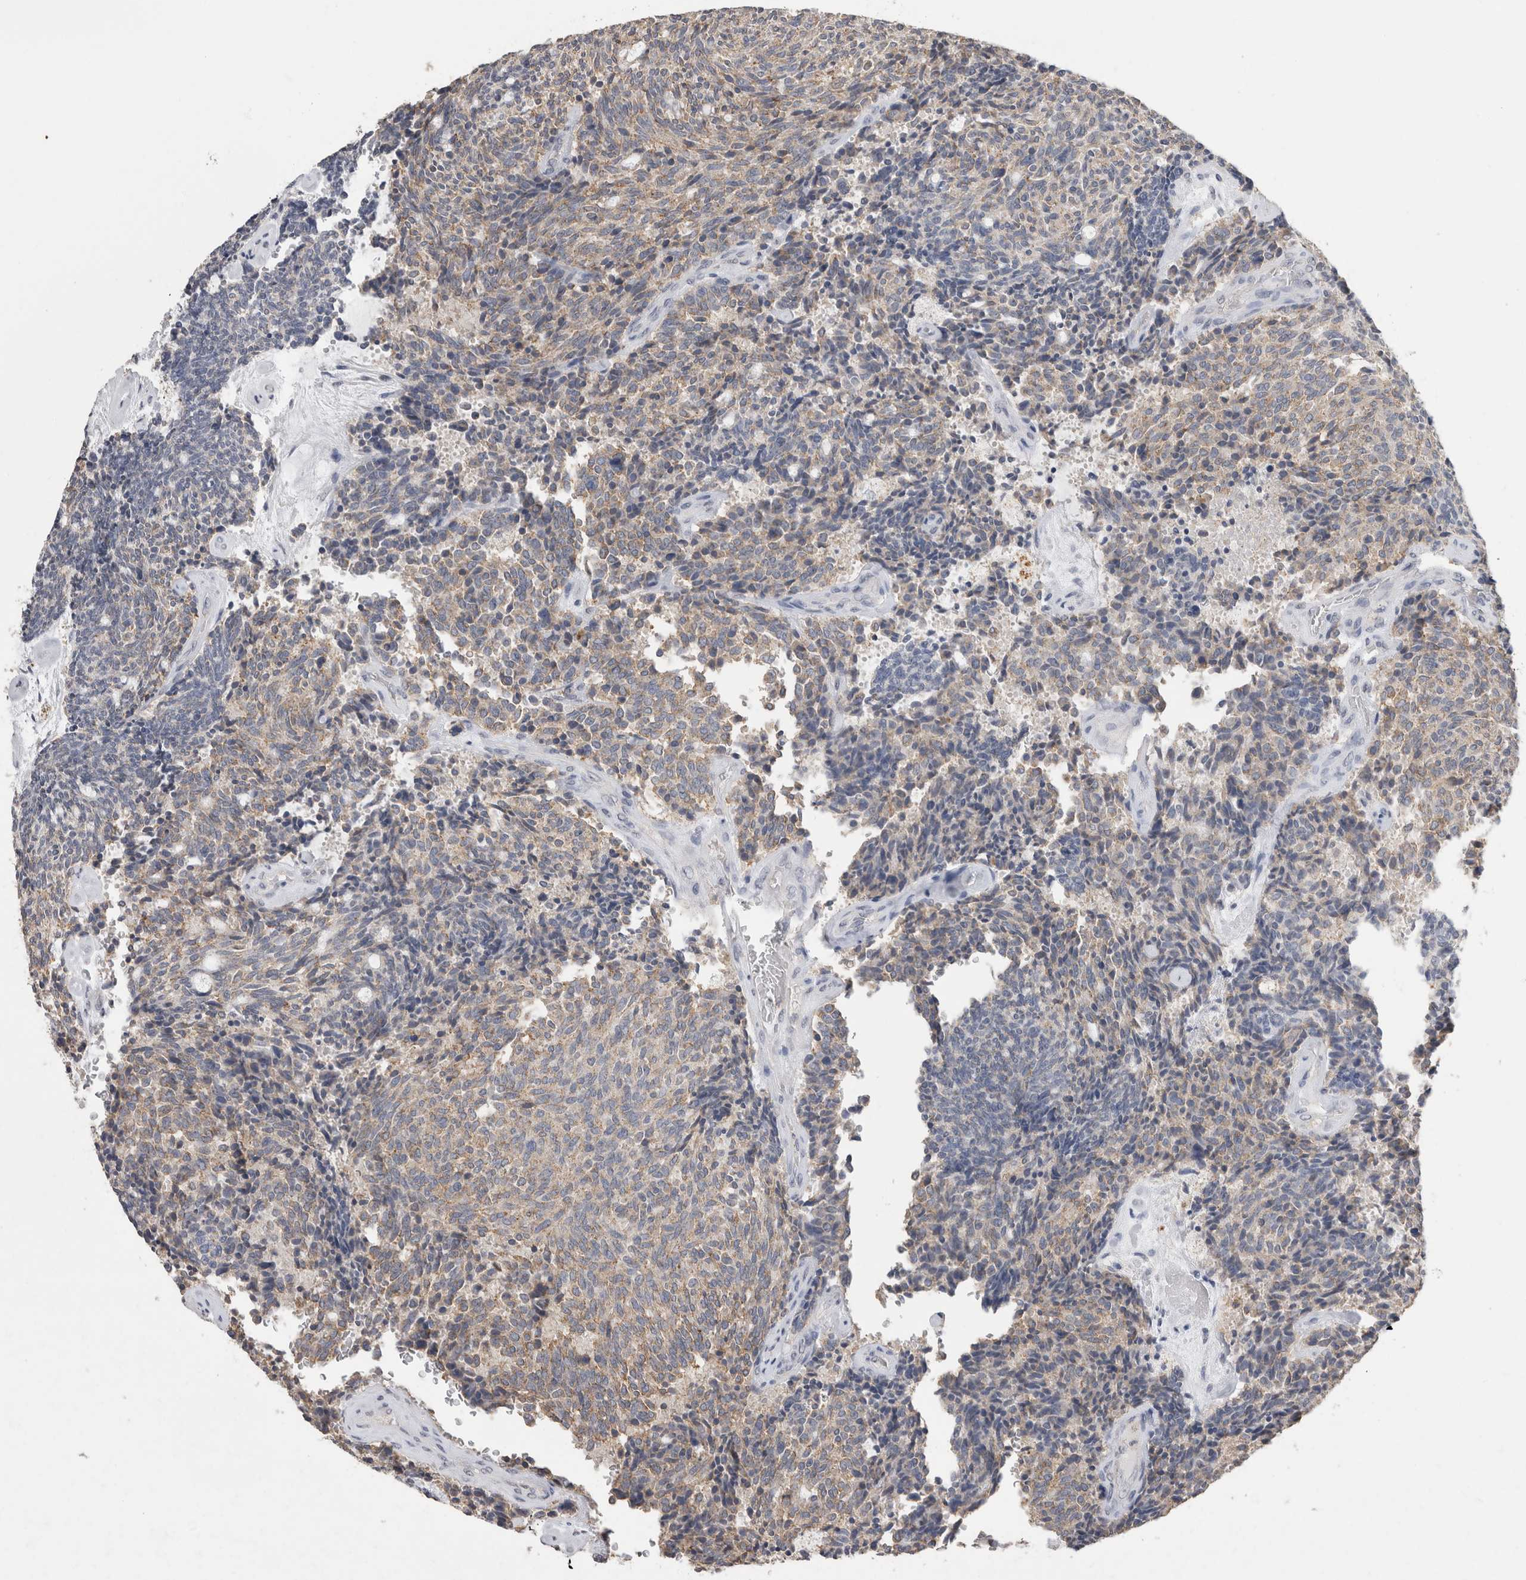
{"staining": {"intensity": "weak", "quantity": "25%-75%", "location": "cytoplasmic/membranous"}, "tissue": "carcinoid", "cell_type": "Tumor cells", "image_type": "cancer", "snomed": [{"axis": "morphology", "description": "Carcinoid, malignant, NOS"}, {"axis": "topography", "description": "Pancreas"}], "caption": "Immunohistochemistry of human carcinoid shows low levels of weak cytoplasmic/membranous positivity in approximately 25%-75% of tumor cells.", "gene": "CNTFR", "patient": {"sex": "female", "age": 54}}